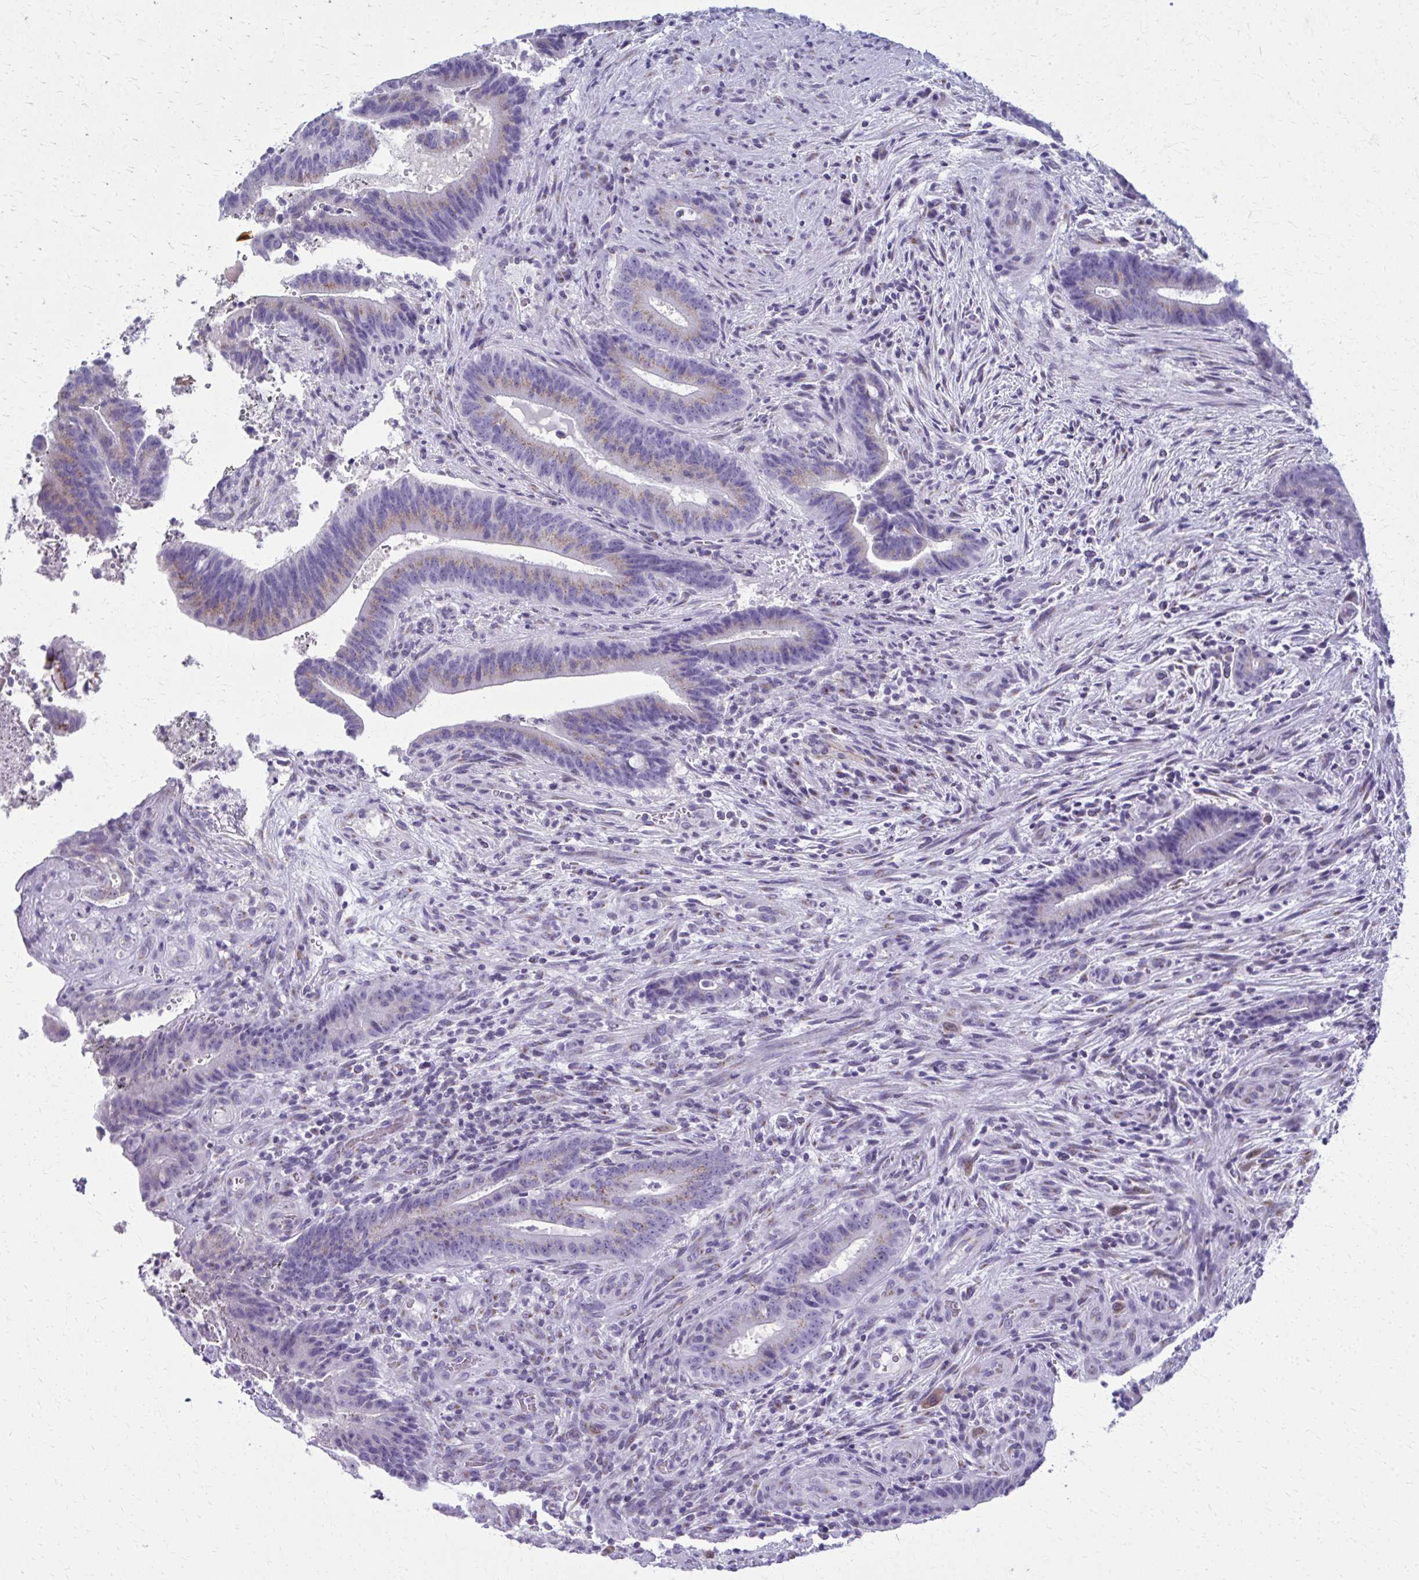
{"staining": {"intensity": "weak", "quantity": "25%-75%", "location": "cytoplasmic/membranous"}, "tissue": "colorectal cancer", "cell_type": "Tumor cells", "image_type": "cancer", "snomed": [{"axis": "morphology", "description": "Adenocarcinoma, NOS"}, {"axis": "topography", "description": "Colon"}], "caption": "High-power microscopy captured an immunohistochemistry histopathology image of colorectal cancer (adenocarcinoma), revealing weak cytoplasmic/membranous expression in about 25%-75% of tumor cells. (Brightfield microscopy of DAB IHC at high magnification).", "gene": "SCLY", "patient": {"sex": "female", "age": 43}}